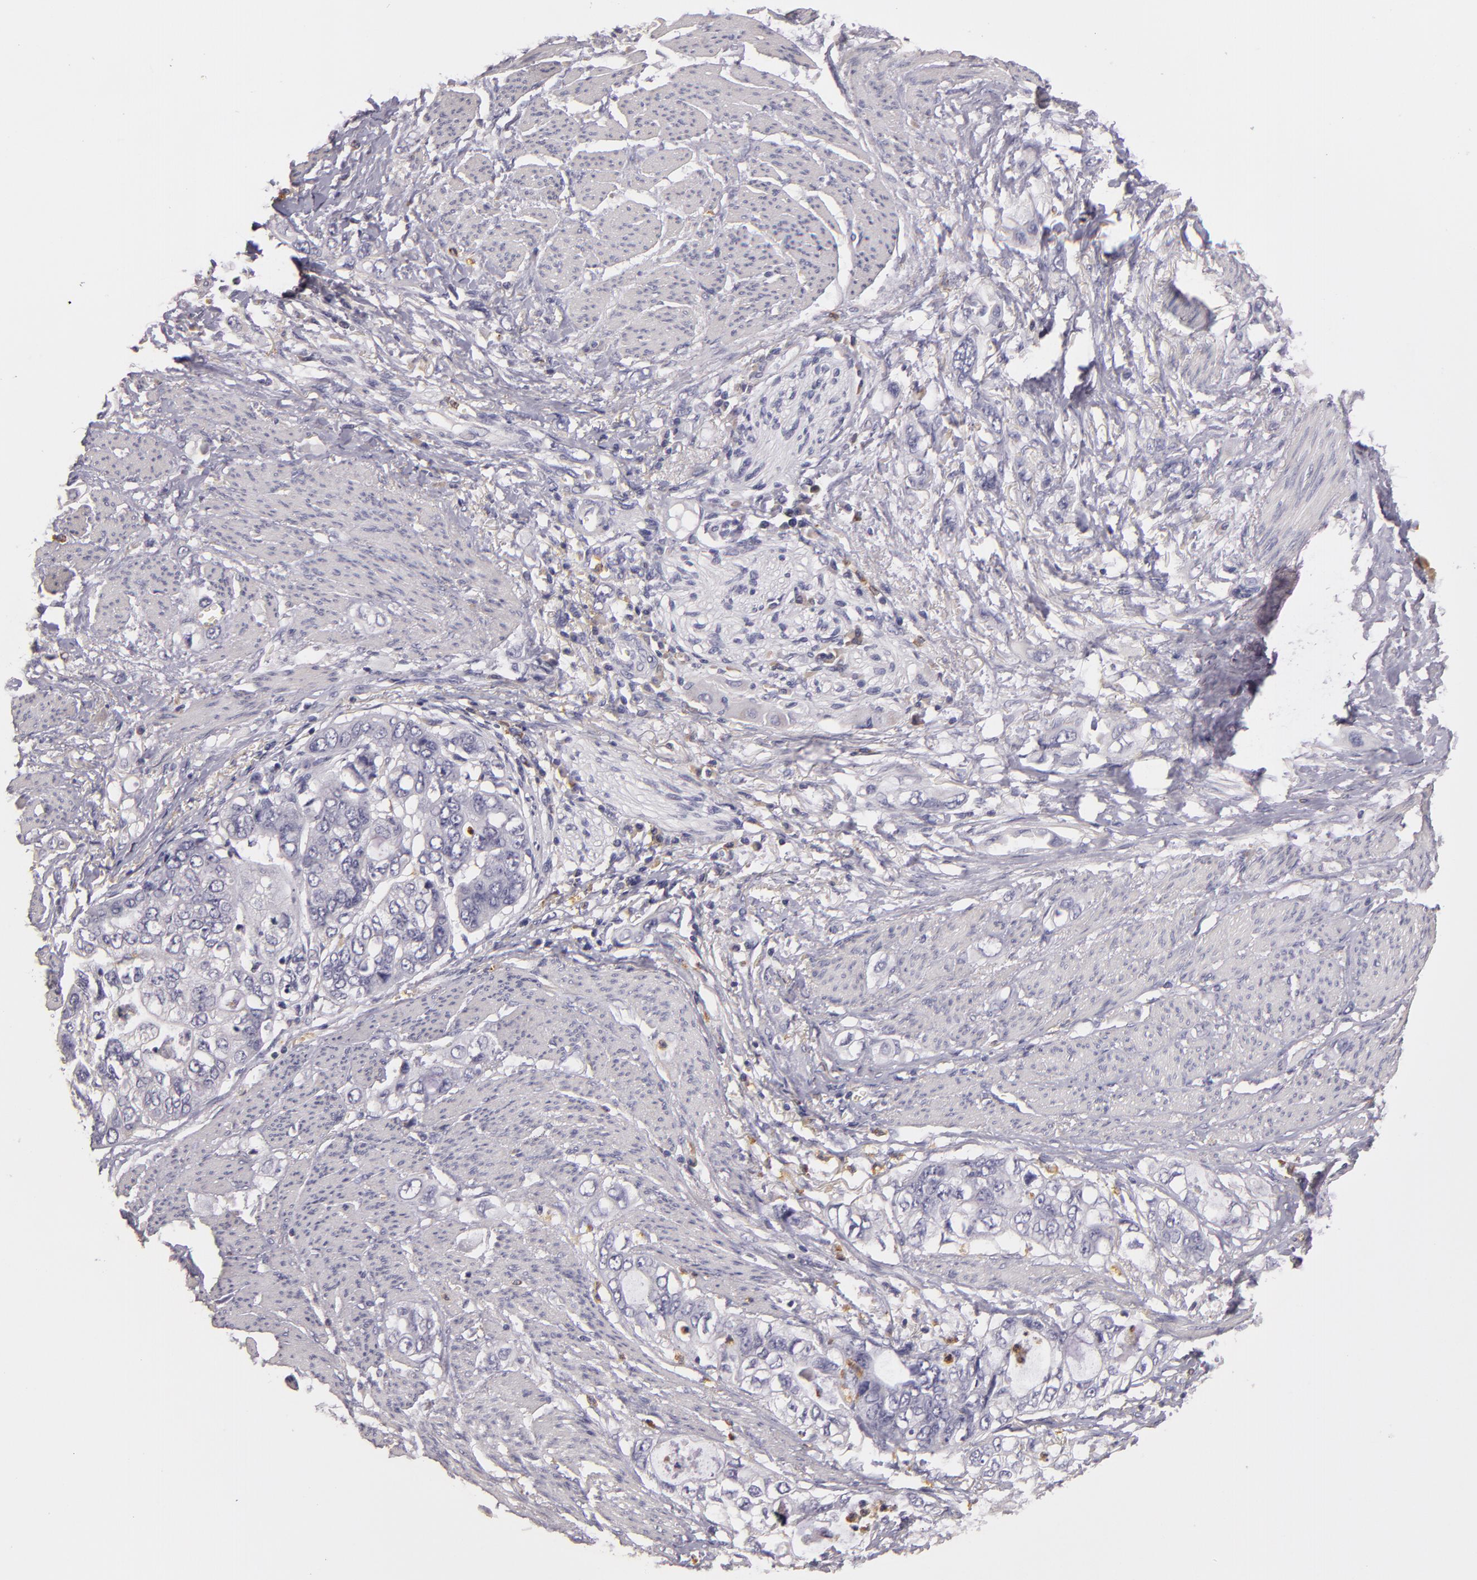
{"staining": {"intensity": "negative", "quantity": "none", "location": "none"}, "tissue": "stomach cancer", "cell_type": "Tumor cells", "image_type": "cancer", "snomed": [{"axis": "morphology", "description": "Adenocarcinoma, NOS"}, {"axis": "topography", "description": "Stomach, upper"}], "caption": "This photomicrograph is of adenocarcinoma (stomach) stained with immunohistochemistry (IHC) to label a protein in brown with the nuclei are counter-stained blue. There is no expression in tumor cells.", "gene": "TLR8", "patient": {"sex": "female", "age": 52}}